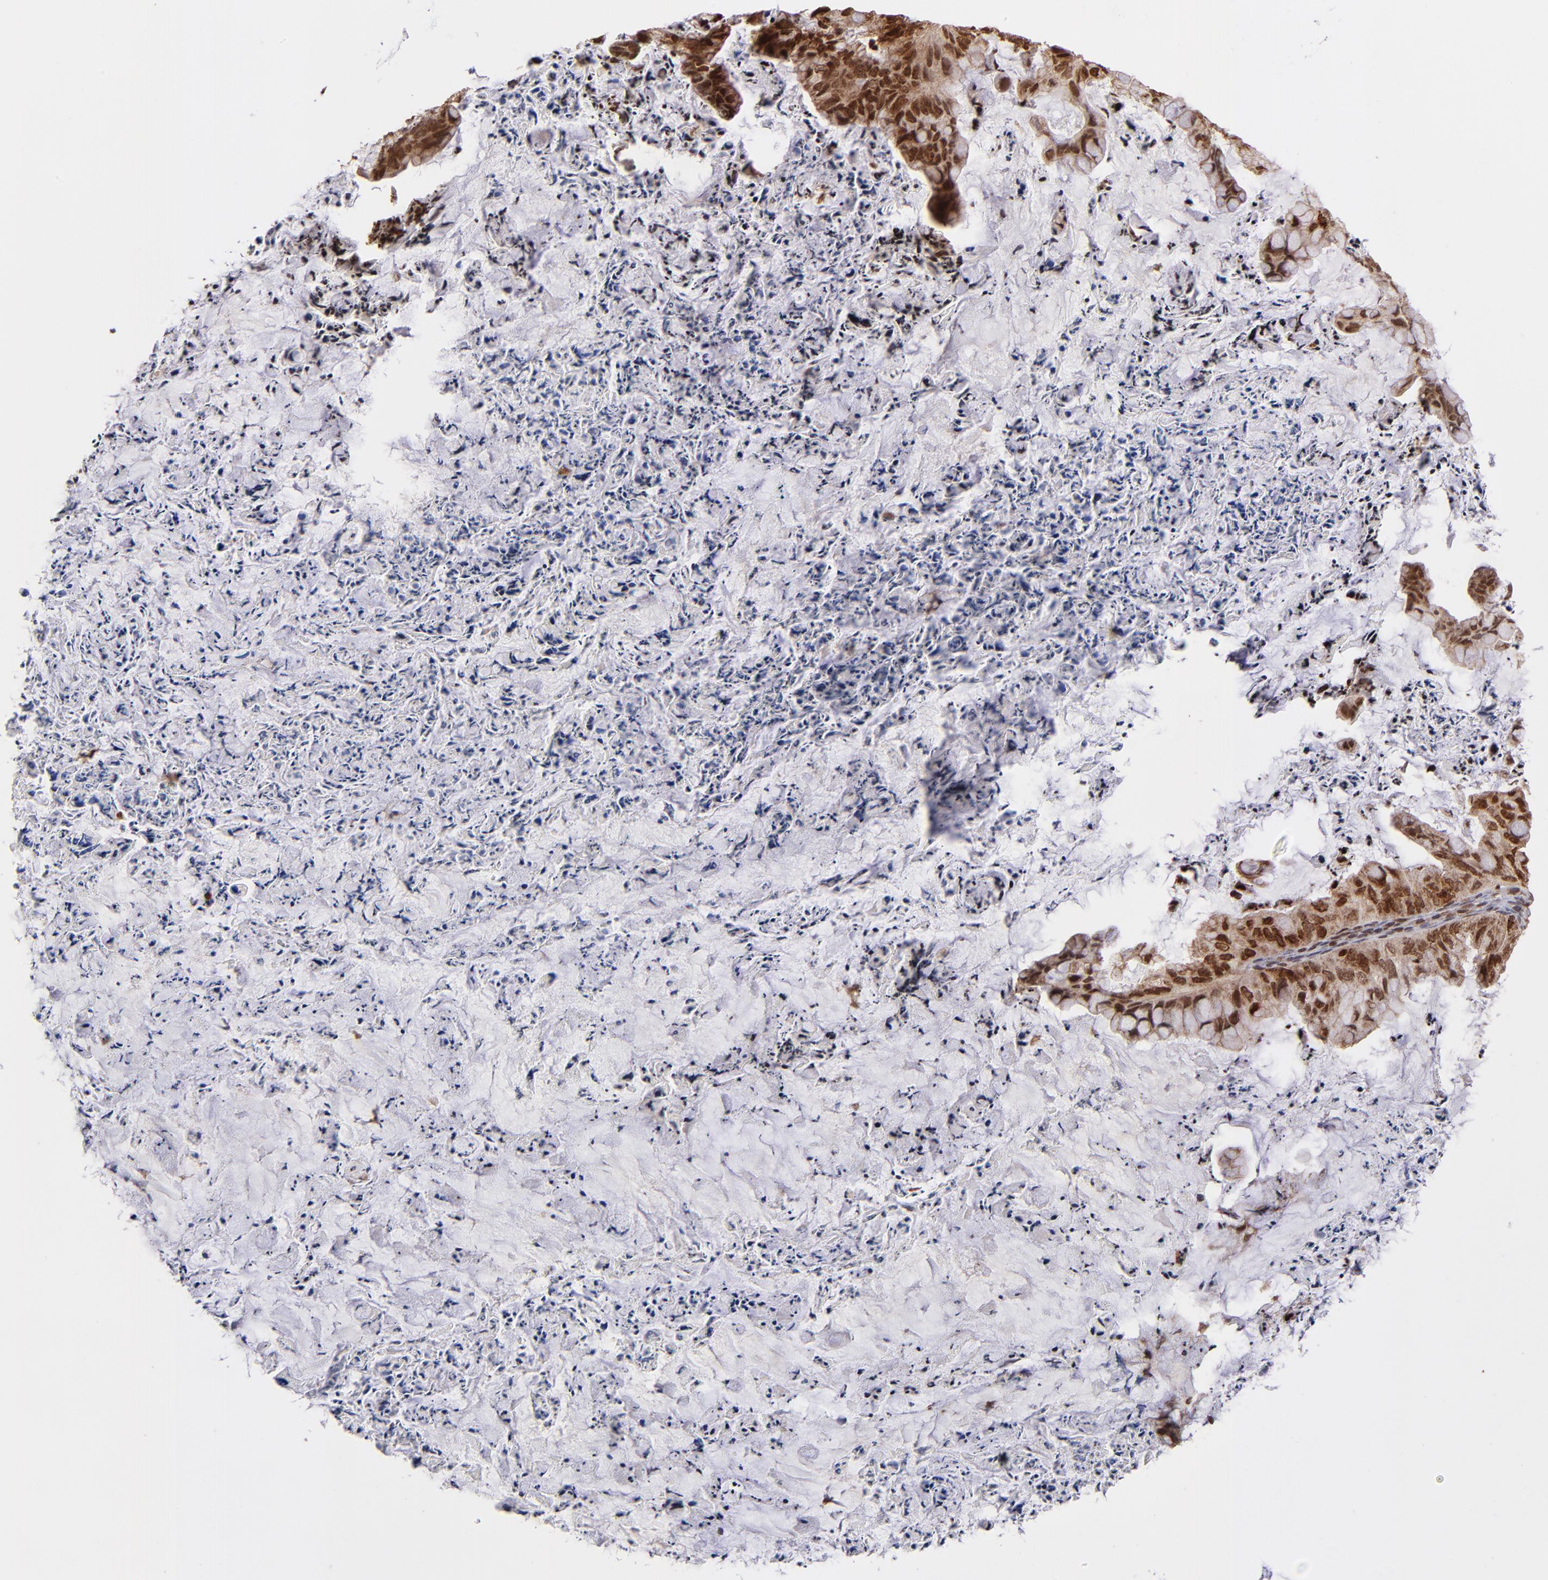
{"staining": {"intensity": "strong", "quantity": ">75%", "location": "cytoplasmic/membranous,nuclear"}, "tissue": "ovarian cancer", "cell_type": "Tumor cells", "image_type": "cancer", "snomed": [{"axis": "morphology", "description": "Cystadenocarcinoma, mucinous, NOS"}, {"axis": "topography", "description": "Ovary"}], "caption": "Immunohistochemistry (IHC) photomicrograph of mucinous cystadenocarcinoma (ovarian) stained for a protein (brown), which shows high levels of strong cytoplasmic/membranous and nuclear staining in approximately >75% of tumor cells.", "gene": "TOP1MT", "patient": {"sex": "female", "age": 36}}